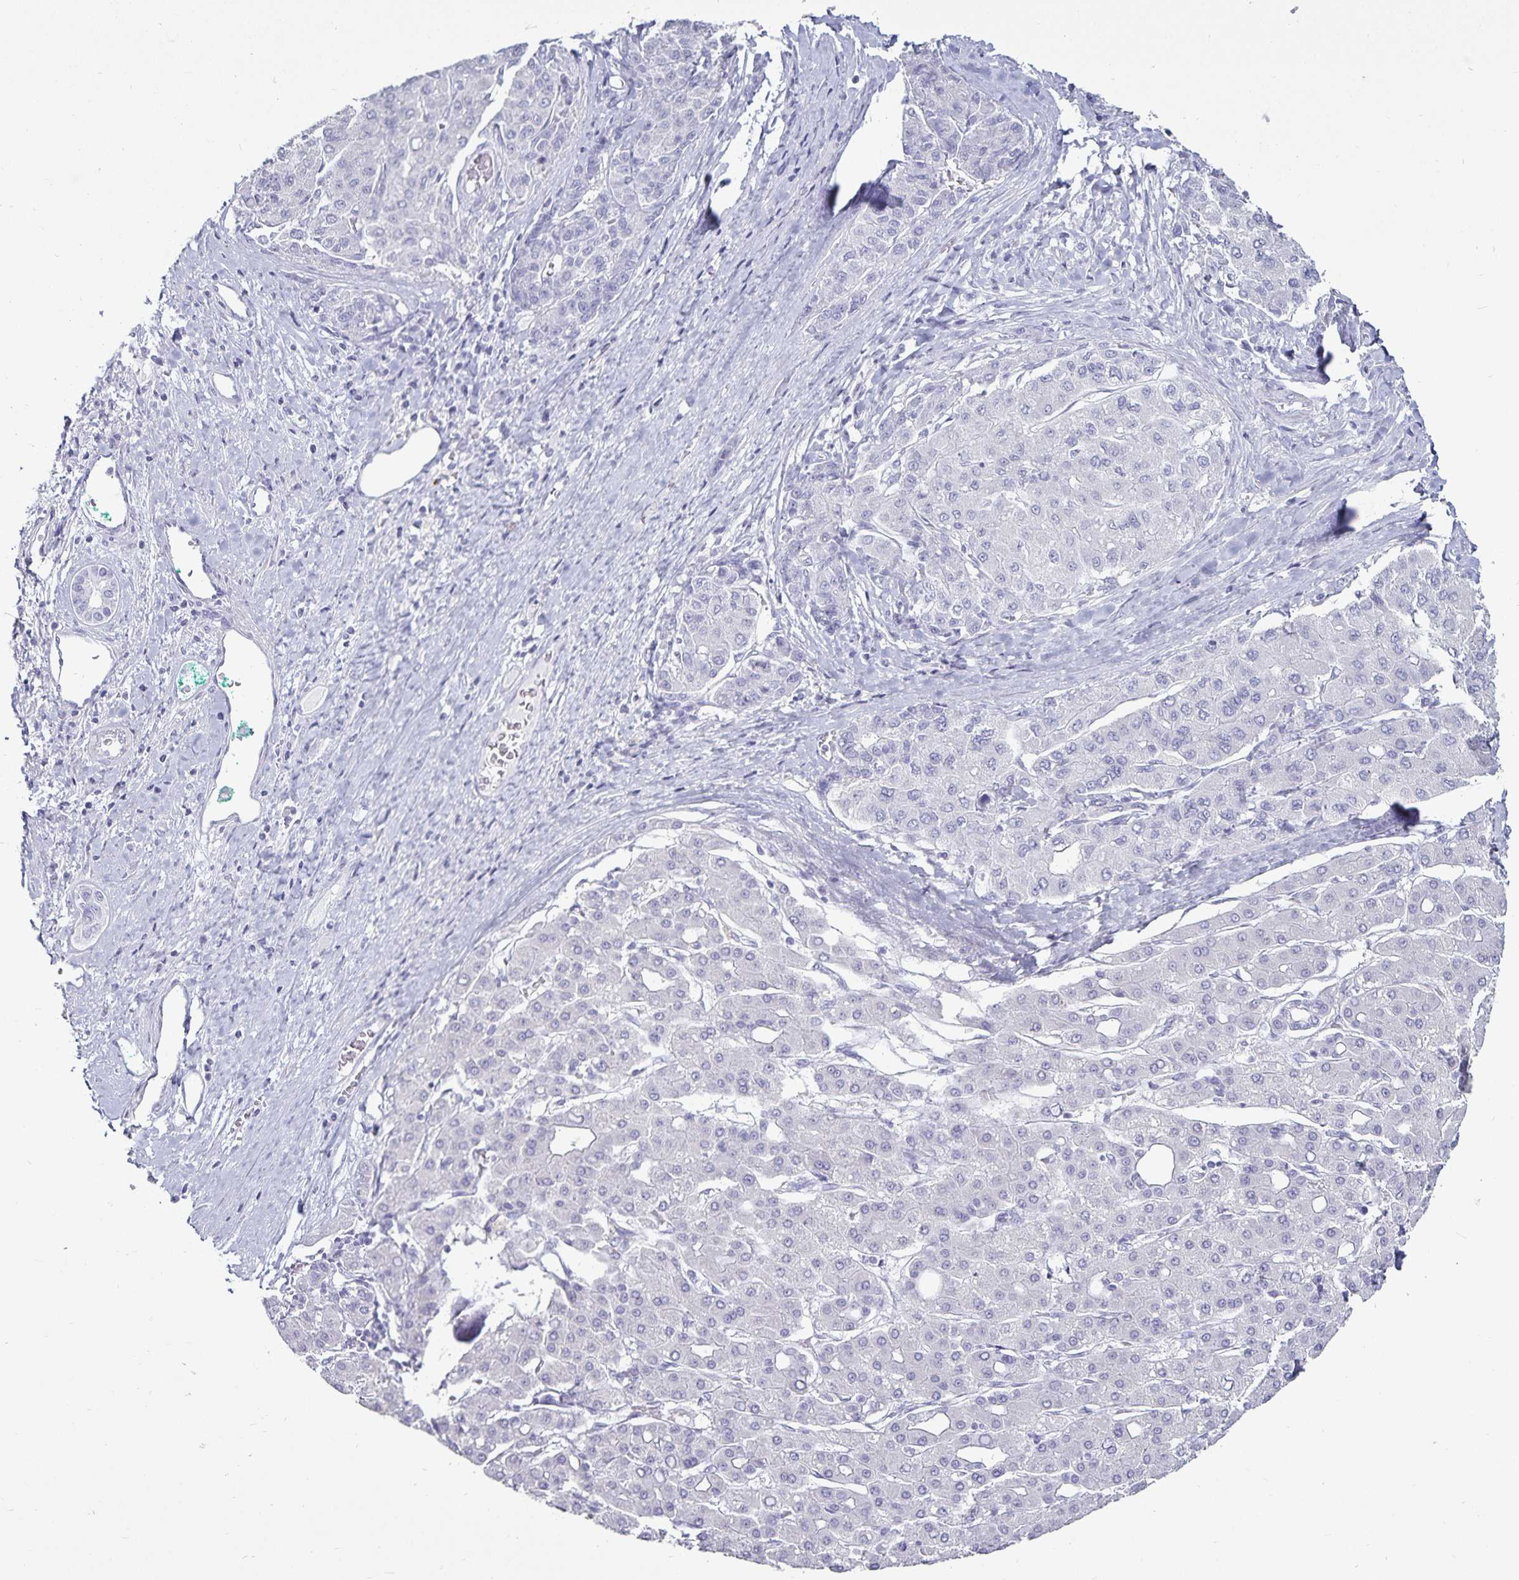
{"staining": {"intensity": "negative", "quantity": "none", "location": "none"}, "tissue": "liver cancer", "cell_type": "Tumor cells", "image_type": "cancer", "snomed": [{"axis": "morphology", "description": "Carcinoma, Hepatocellular, NOS"}, {"axis": "topography", "description": "Liver"}], "caption": "IHC of human hepatocellular carcinoma (liver) reveals no expression in tumor cells.", "gene": "DEFA6", "patient": {"sex": "male", "age": 65}}